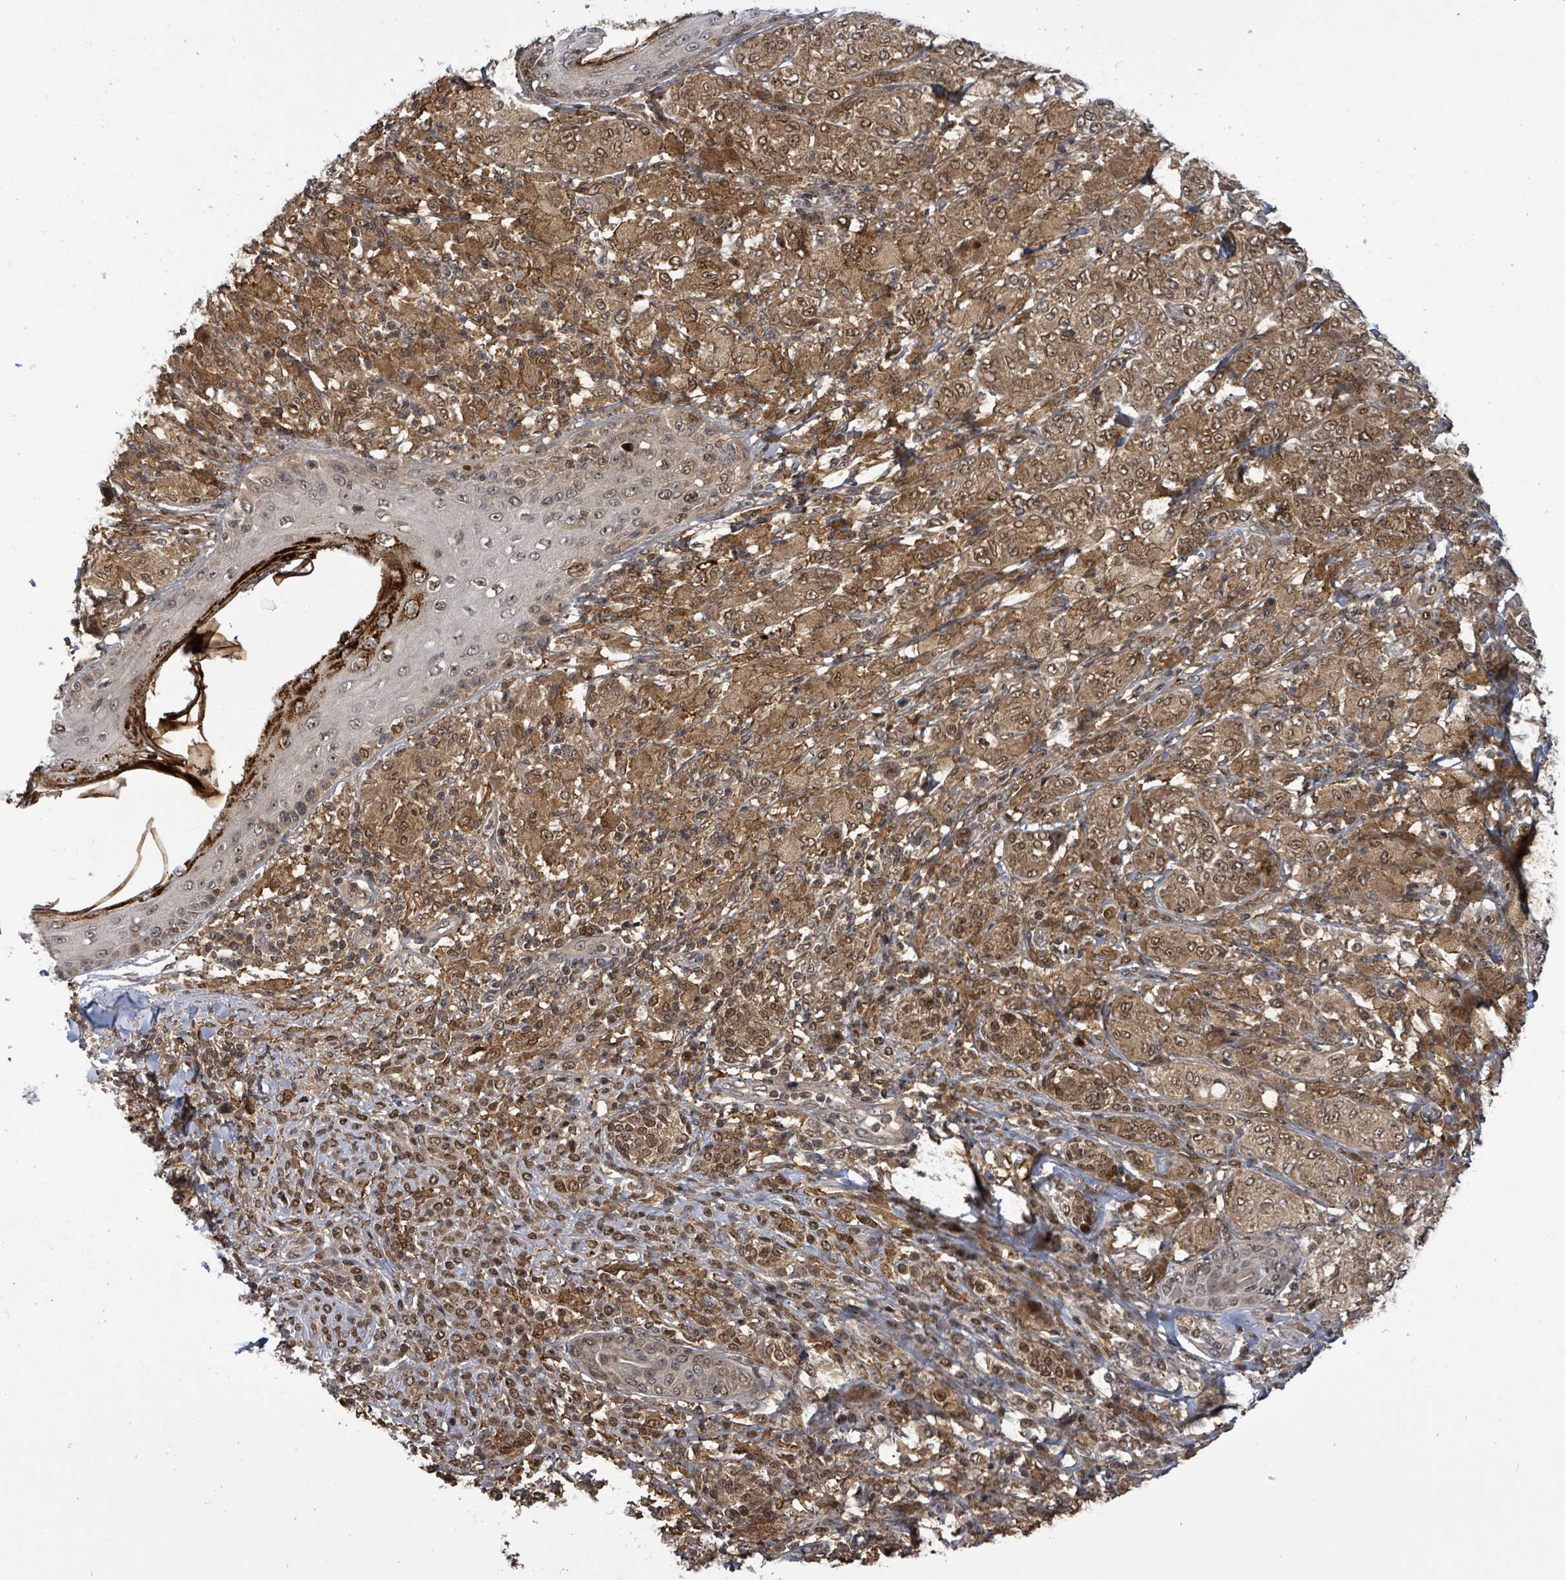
{"staining": {"intensity": "moderate", "quantity": ">75%", "location": "cytoplasmic/membranous,nuclear"}, "tissue": "melanoma", "cell_type": "Tumor cells", "image_type": "cancer", "snomed": [{"axis": "morphology", "description": "Malignant melanoma, NOS"}, {"axis": "topography", "description": "Skin"}], "caption": "Immunohistochemistry photomicrograph of human melanoma stained for a protein (brown), which displays medium levels of moderate cytoplasmic/membranous and nuclear staining in approximately >75% of tumor cells.", "gene": "FBXO6", "patient": {"sex": "male", "age": 42}}